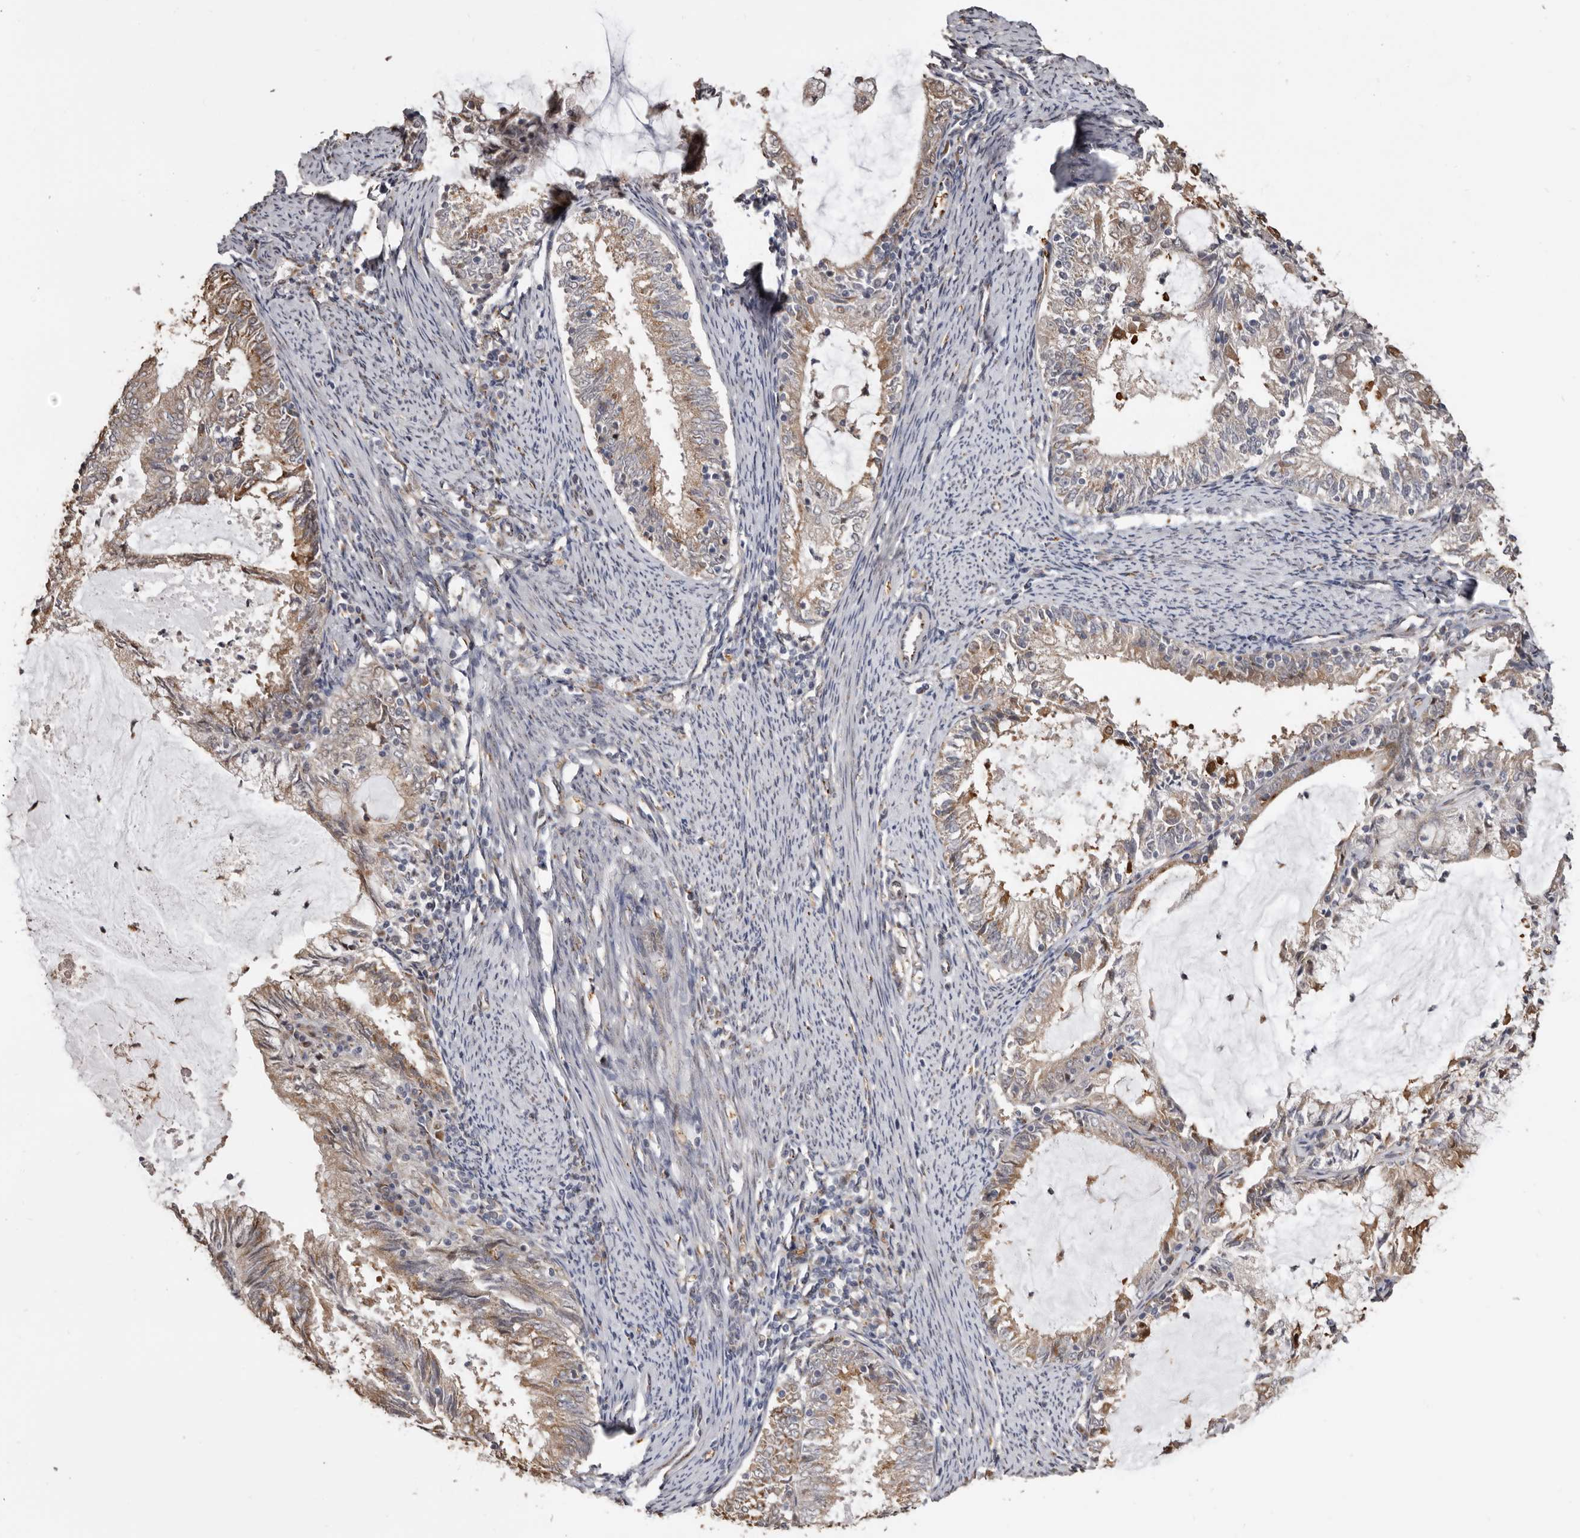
{"staining": {"intensity": "weak", "quantity": ">75%", "location": "cytoplasmic/membranous"}, "tissue": "endometrial cancer", "cell_type": "Tumor cells", "image_type": "cancer", "snomed": [{"axis": "morphology", "description": "Adenocarcinoma, NOS"}, {"axis": "topography", "description": "Endometrium"}], "caption": "Endometrial cancer (adenocarcinoma) stained with DAB (3,3'-diaminobenzidine) immunohistochemistry demonstrates low levels of weak cytoplasmic/membranous staining in about >75% of tumor cells. The protein is stained brown, and the nuclei are stained in blue (DAB (3,3'-diaminobenzidine) IHC with brightfield microscopy, high magnification).", "gene": "ENTREP1", "patient": {"sex": "female", "age": 57}}